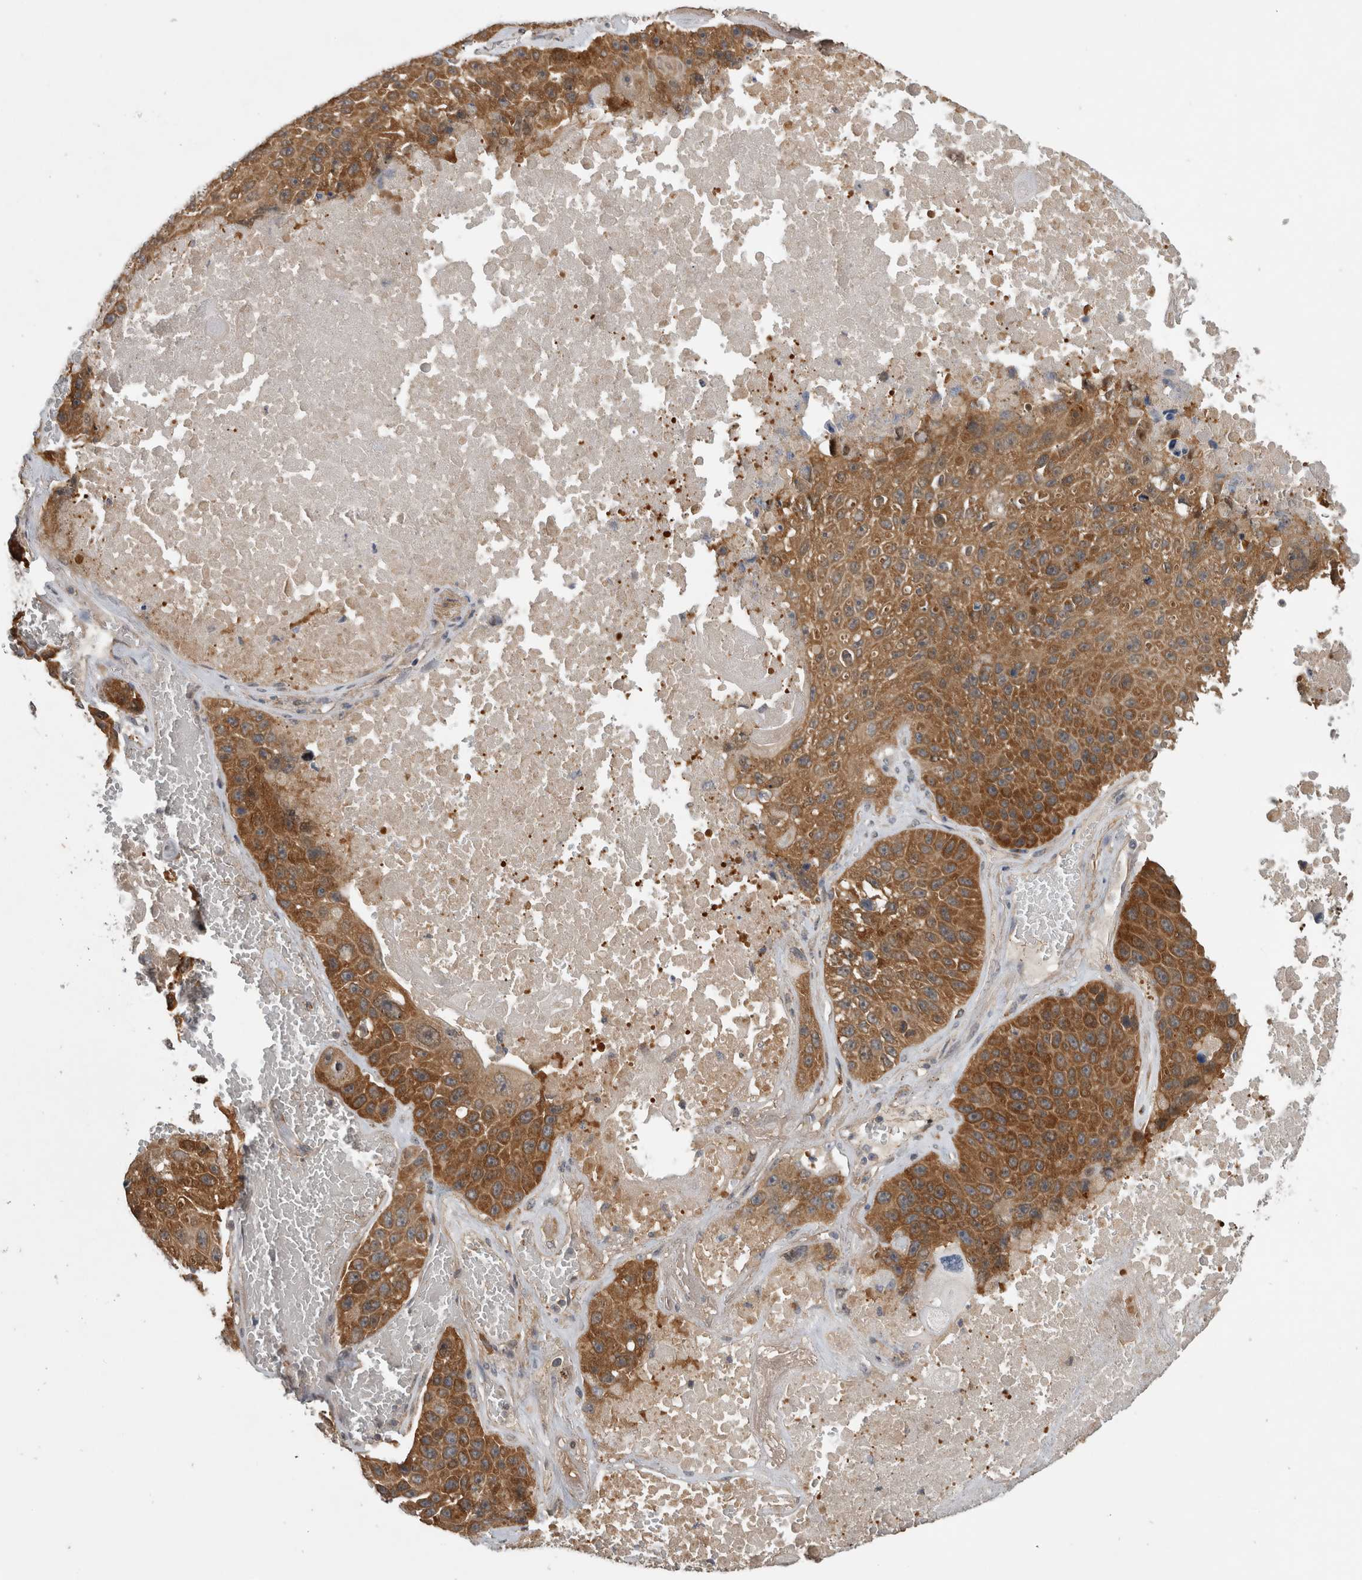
{"staining": {"intensity": "moderate", "quantity": ">75%", "location": "cytoplasmic/membranous"}, "tissue": "lung cancer", "cell_type": "Tumor cells", "image_type": "cancer", "snomed": [{"axis": "morphology", "description": "Squamous cell carcinoma, NOS"}, {"axis": "topography", "description": "Lung"}], "caption": "Immunohistochemical staining of squamous cell carcinoma (lung) displays moderate cytoplasmic/membranous protein positivity in about >75% of tumor cells.", "gene": "TRMT61B", "patient": {"sex": "male", "age": 61}}